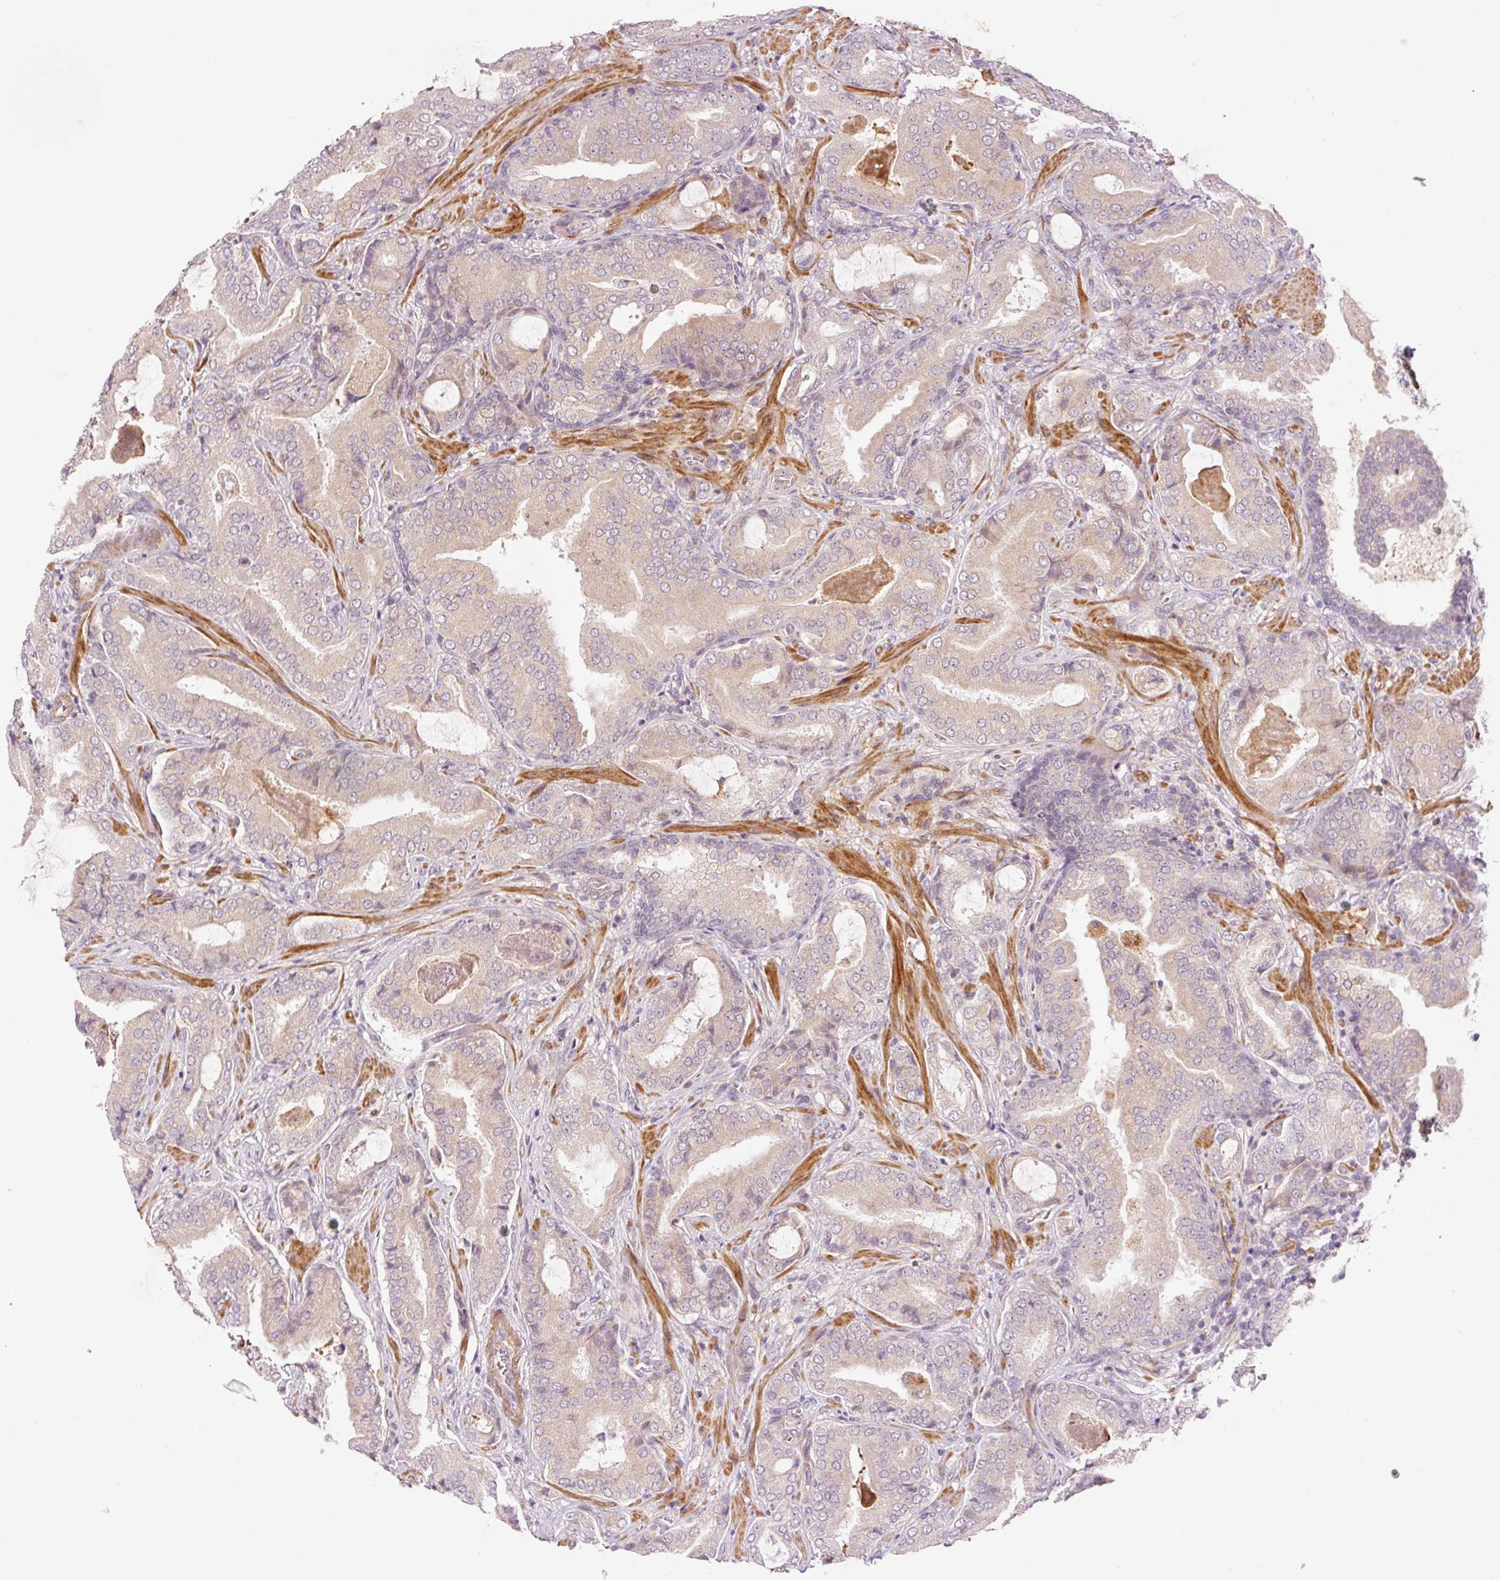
{"staining": {"intensity": "weak", "quantity": "<25%", "location": "cytoplasmic/membranous"}, "tissue": "prostate cancer", "cell_type": "Tumor cells", "image_type": "cancer", "snomed": [{"axis": "morphology", "description": "Adenocarcinoma, High grade"}, {"axis": "topography", "description": "Prostate"}], "caption": "DAB immunohistochemical staining of prostate high-grade adenocarcinoma exhibits no significant positivity in tumor cells.", "gene": "SLC29A3", "patient": {"sex": "male", "age": 68}}